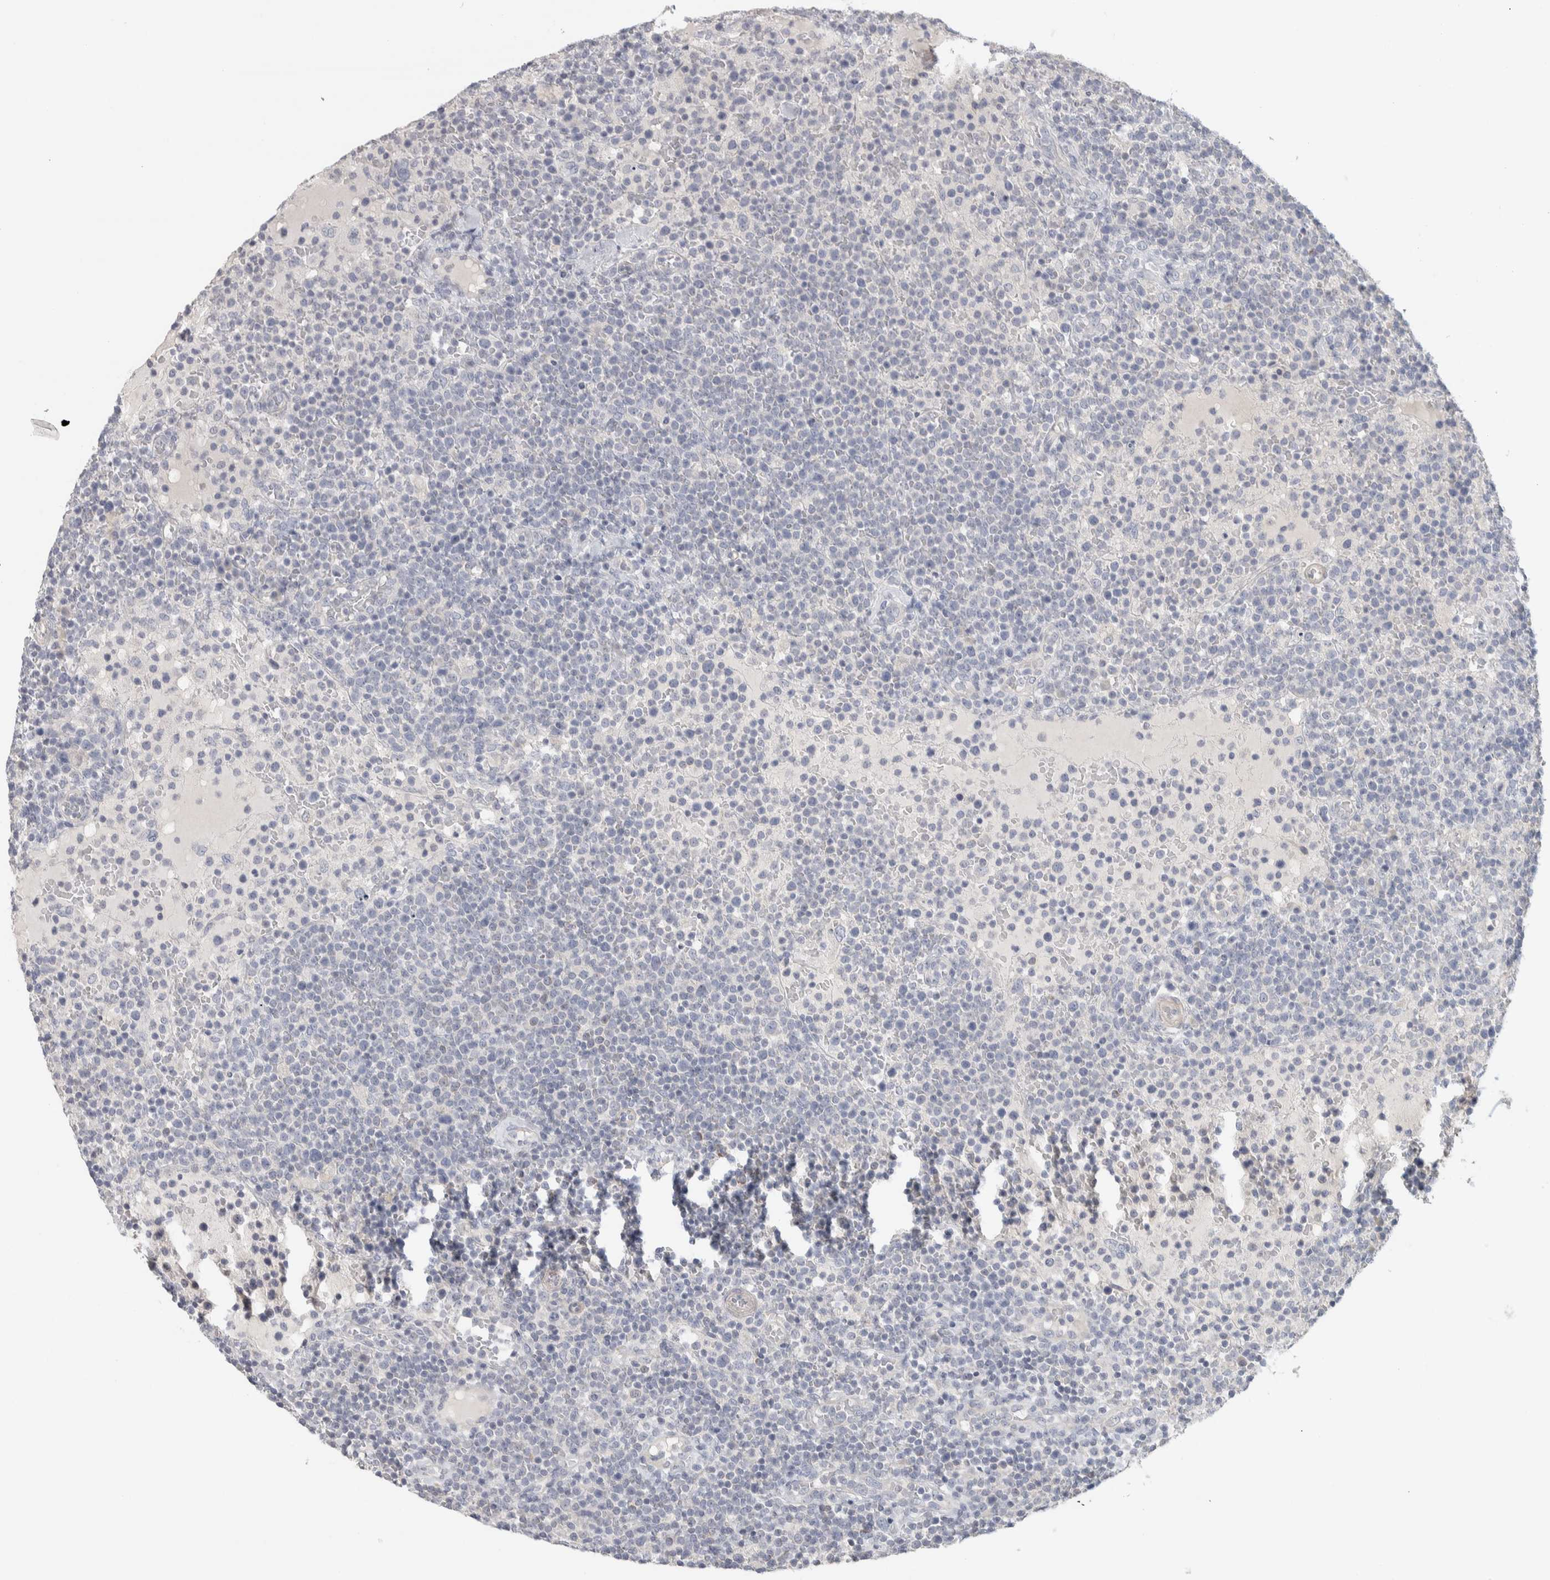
{"staining": {"intensity": "negative", "quantity": "none", "location": "none"}, "tissue": "lymphoma", "cell_type": "Tumor cells", "image_type": "cancer", "snomed": [{"axis": "morphology", "description": "Malignant lymphoma, non-Hodgkin's type, High grade"}, {"axis": "topography", "description": "Lymph node"}], "caption": "Human high-grade malignant lymphoma, non-Hodgkin's type stained for a protein using IHC shows no expression in tumor cells.", "gene": "DCXR", "patient": {"sex": "male", "age": 61}}